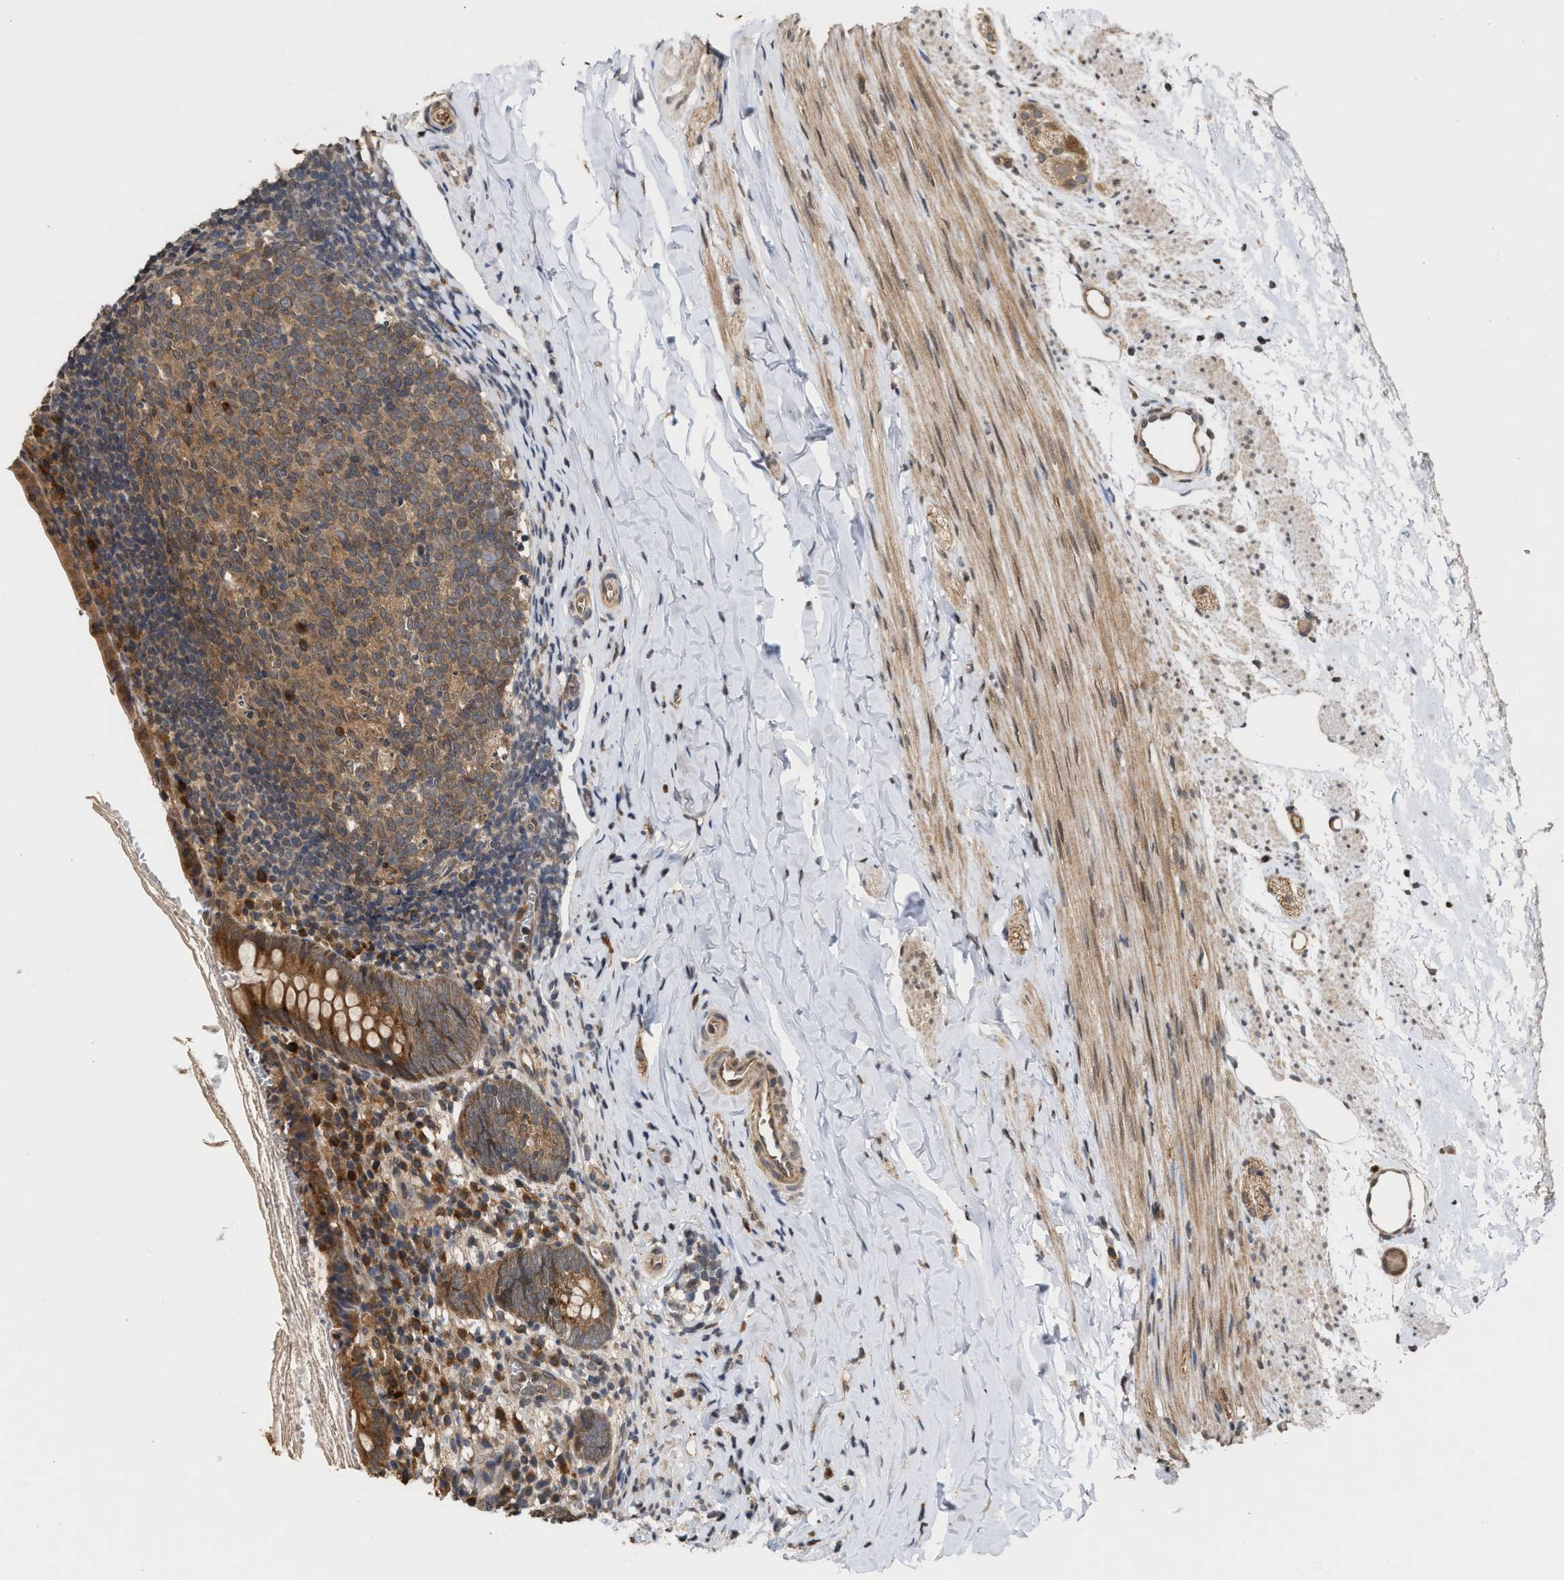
{"staining": {"intensity": "moderate", "quantity": ">75%", "location": "cytoplasmic/membranous"}, "tissue": "appendix", "cell_type": "Glandular cells", "image_type": "normal", "snomed": [{"axis": "morphology", "description": "Normal tissue, NOS"}, {"axis": "topography", "description": "Appendix"}], "caption": "Protein expression analysis of benign human appendix reveals moderate cytoplasmic/membranous staining in approximately >75% of glandular cells.", "gene": "SAR1A", "patient": {"sex": "female", "age": 10}}